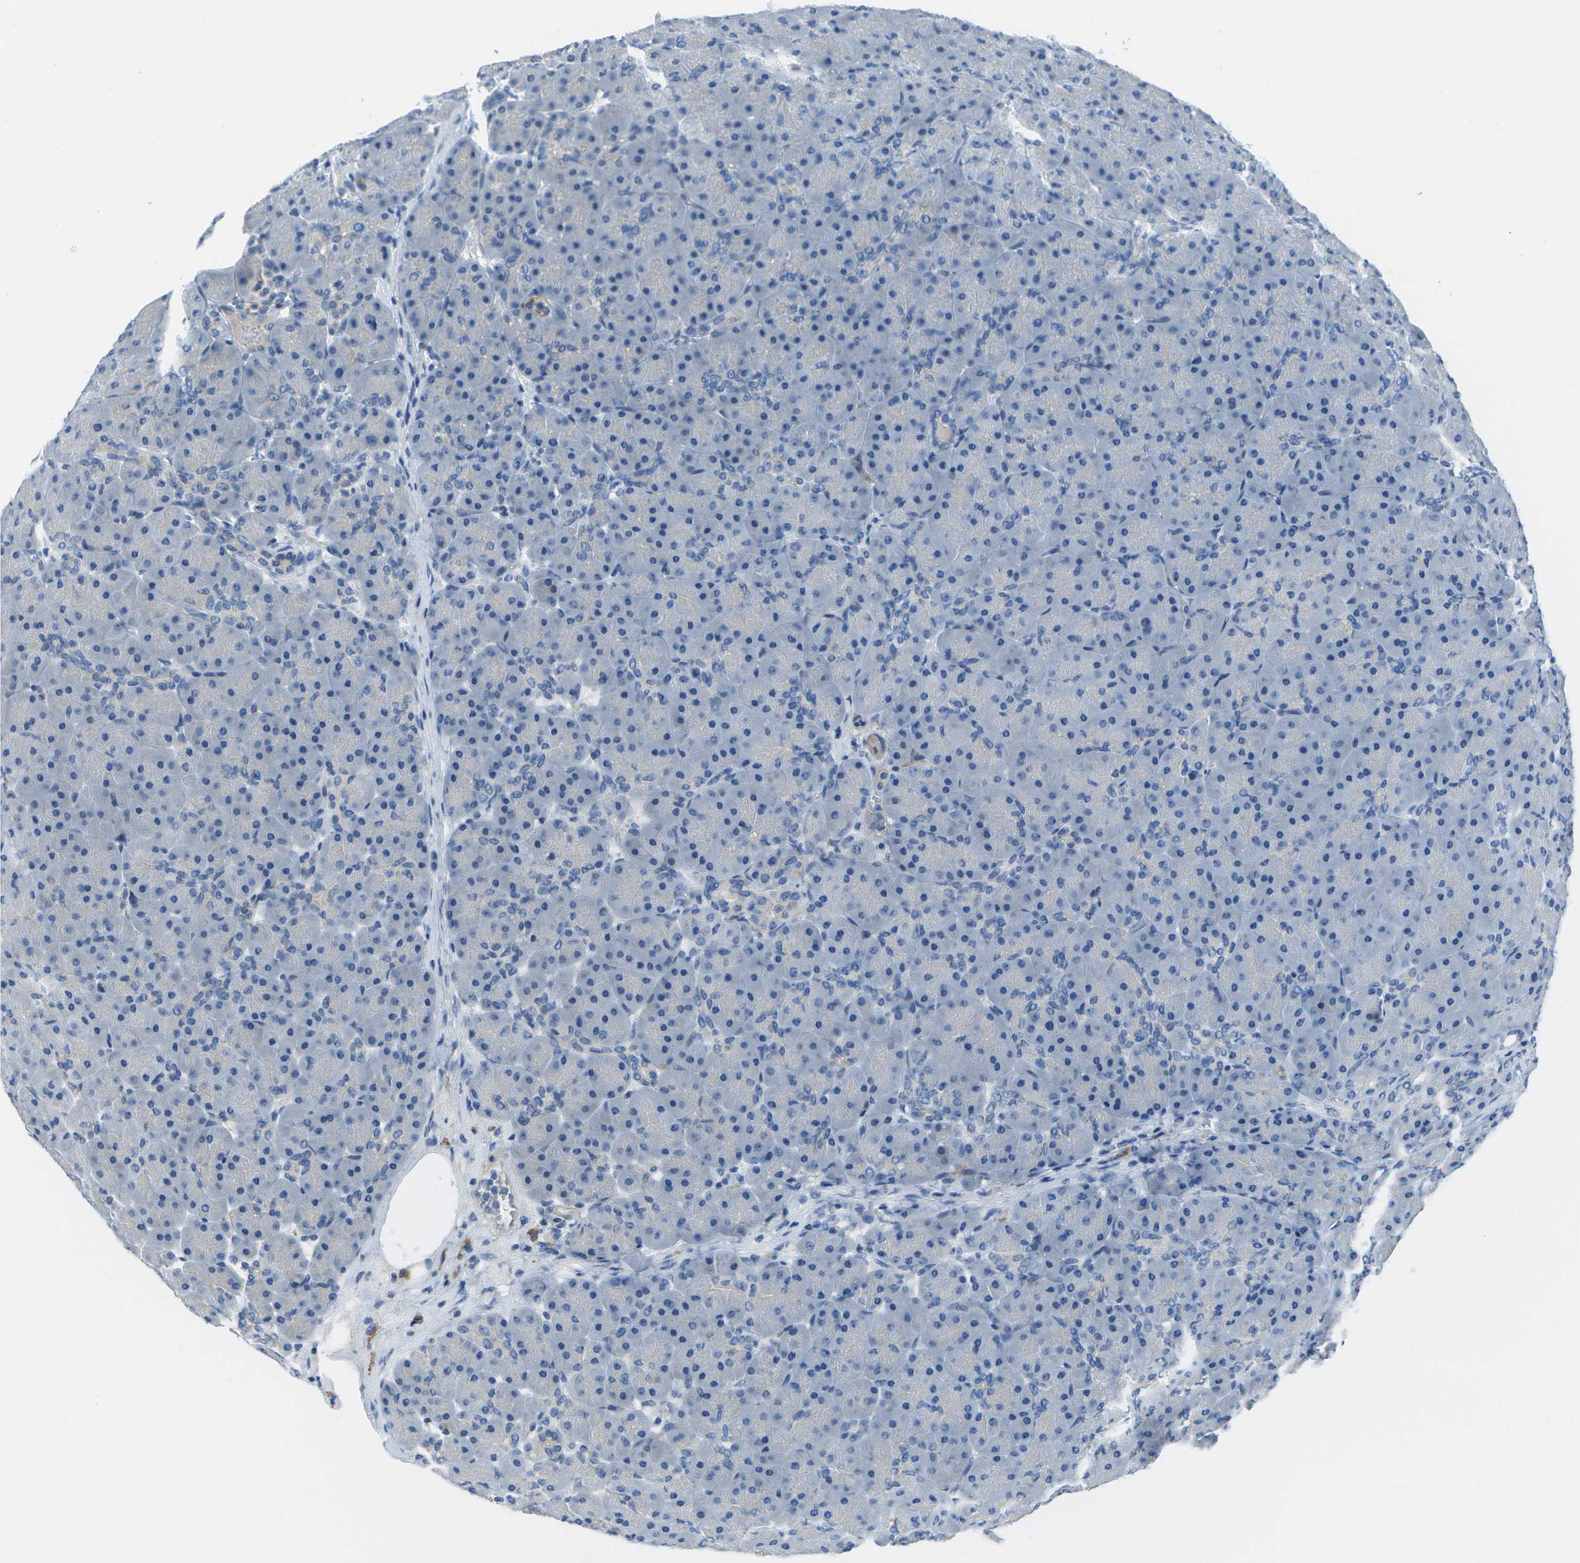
{"staining": {"intensity": "negative", "quantity": "none", "location": "none"}, "tissue": "pancreas", "cell_type": "Exocrine glandular cells", "image_type": "normal", "snomed": [{"axis": "morphology", "description": "Normal tissue, NOS"}, {"axis": "topography", "description": "Pancreas"}], "caption": "High power microscopy photomicrograph of an immunohistochemistry micrograph of benign pancreas, revealing no significant staining in exocrine glandular cells.", "gene": "DCT", "patient": {"sex": "male", "age": 66}}